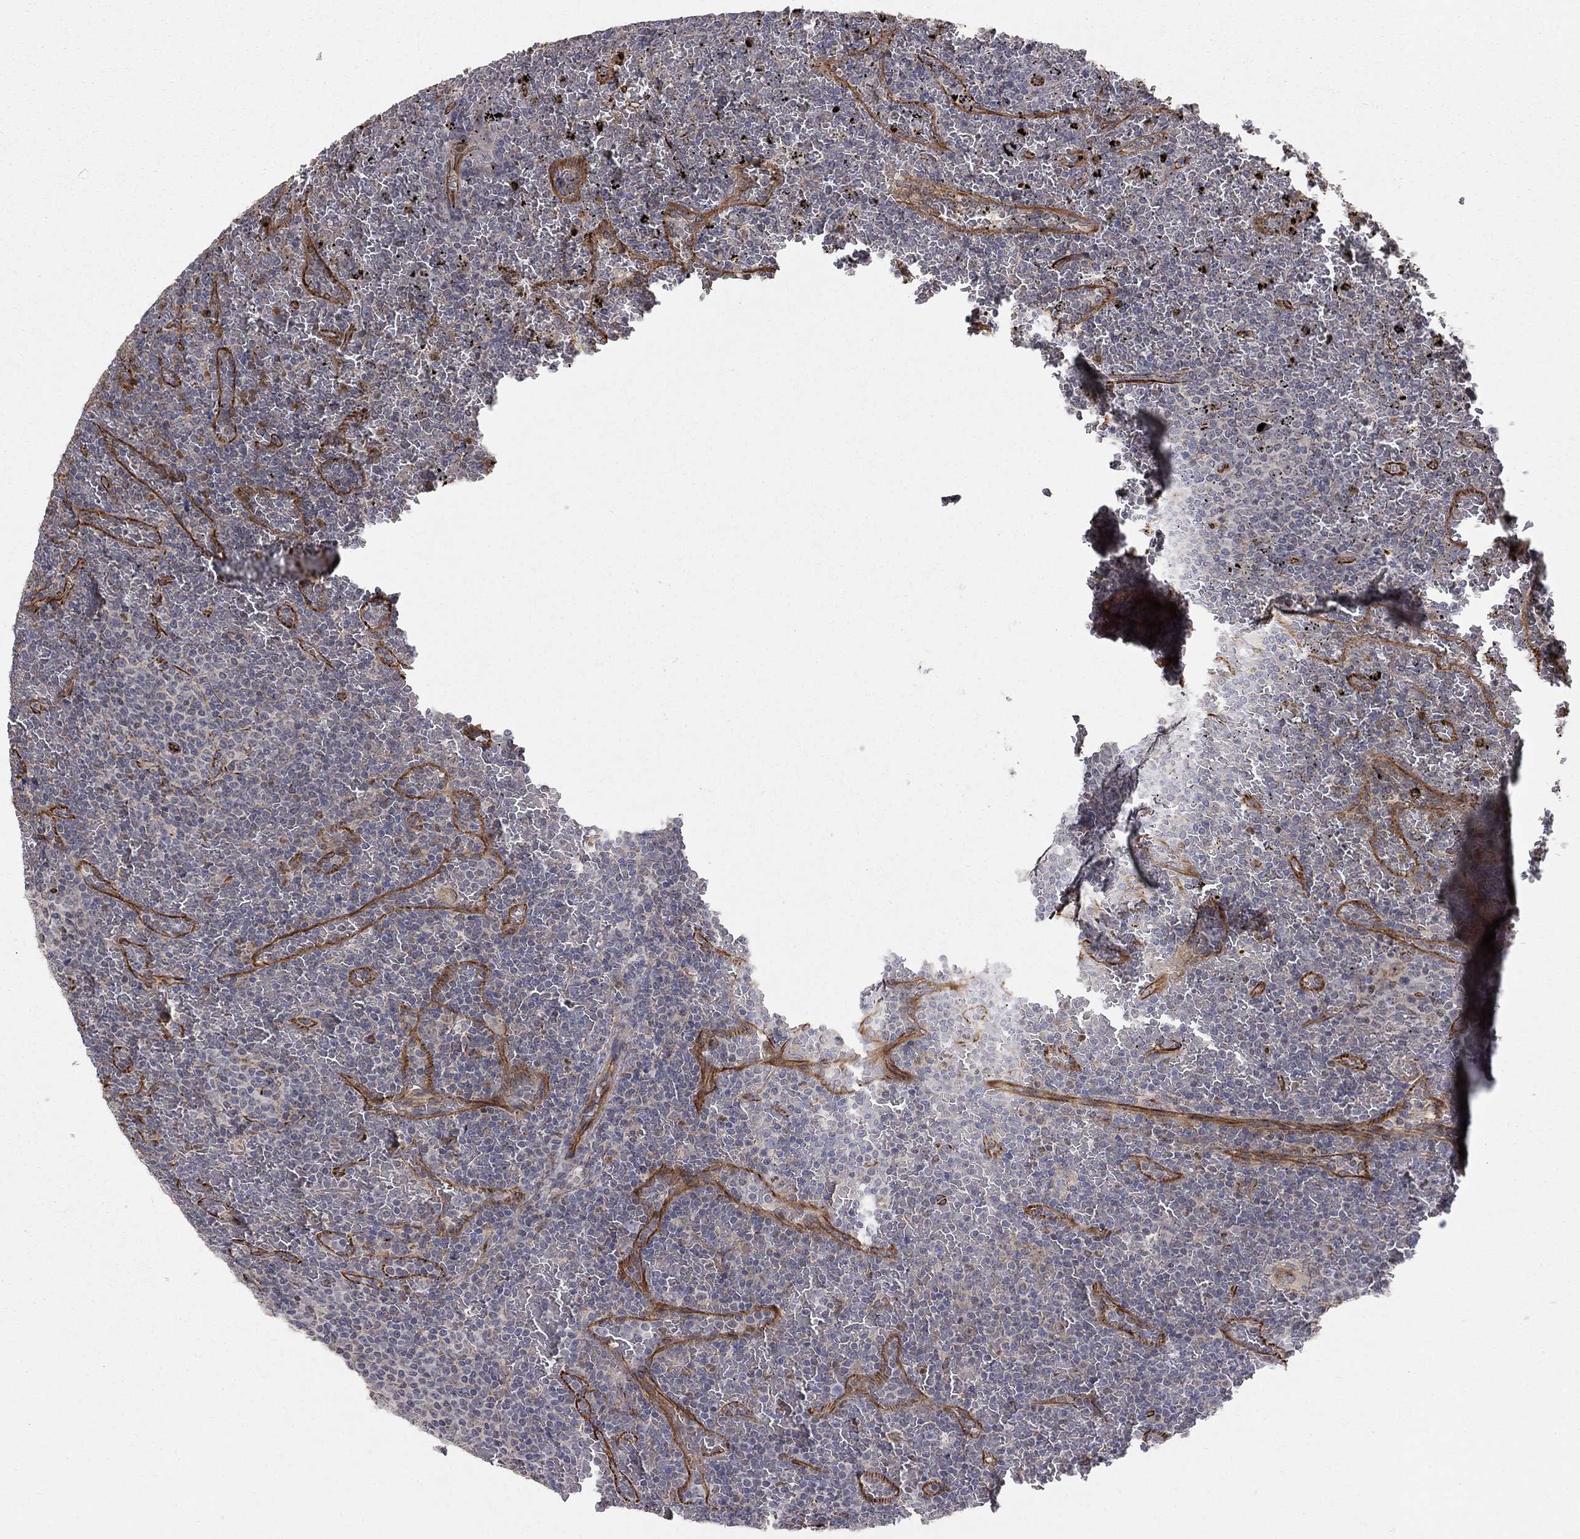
{"staining": {"intensity": "negative", "quantity": "none", "location": "none"}, "tissue": "lymphoma", "cell_type": "Tumor cells", "image_type": "cancer", "snomed": [{"axis": "morphology", "description": "Malignant lymphoma, non-Hodgkin's type, Low grade"}, {"axis": "topography", "description": "Spleen"}], "caption": "Tumor cells are negative for protein expression in human malignant lymphoma, non-Hodgkin's type (low-grade). The staining was performed using DAB to visualize the protein expression in brown, while the nuclei were stained in blue with hematoxylin (Magnification: 20x).", "gene": "MSRA", "patient": {"sex": "female", "age": 77}}